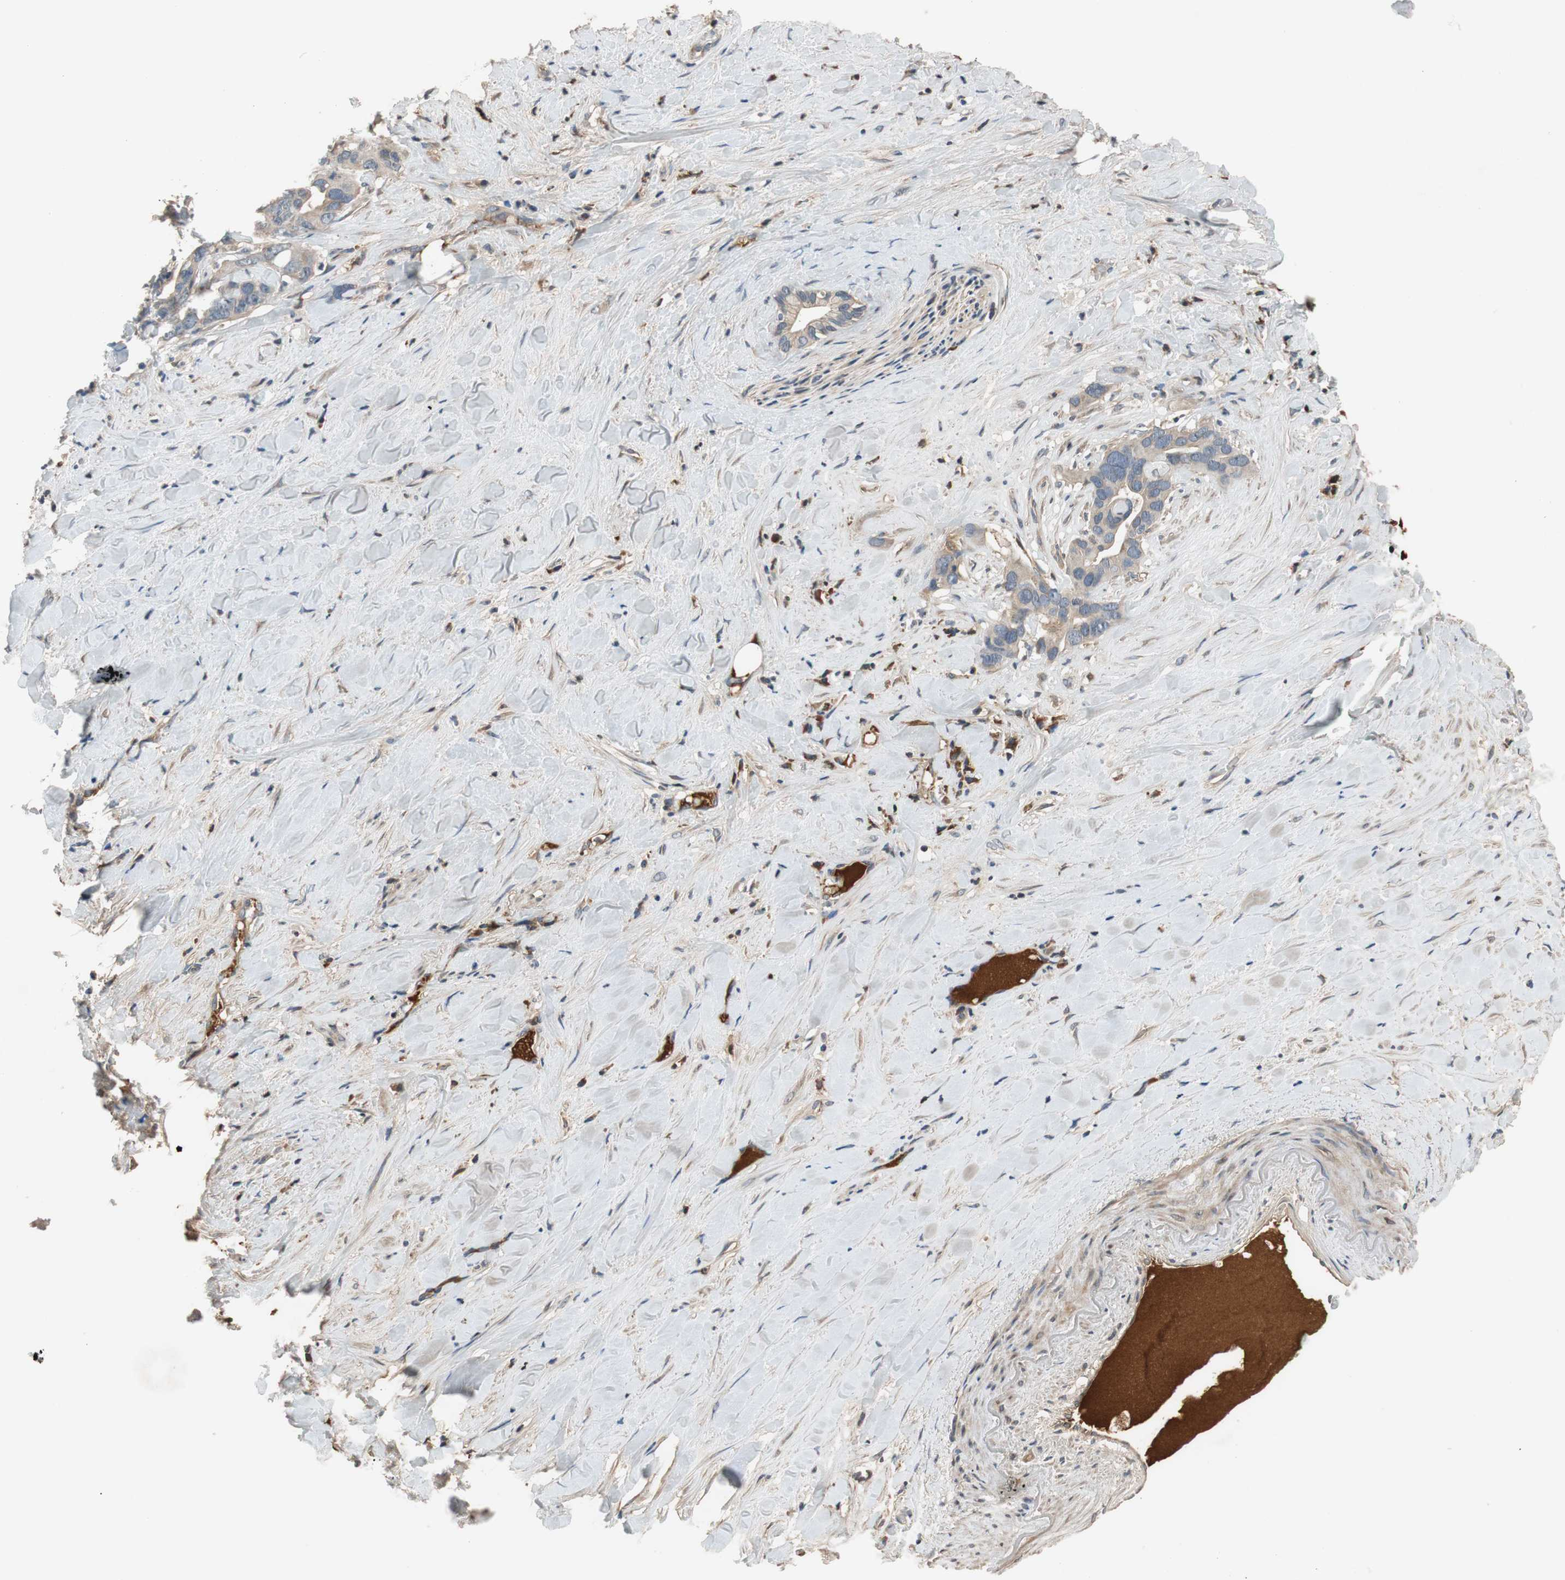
{"staining": {"intensity": "weak", "quantity": ">75%", "location": "cytoplasmic/membranous"}, "tissue": "liver cancer", "cell_type": "Tumor cells", "image_type": "cancer", "snomed": [{"axis": "morphology", "description": "Cholangiocarcinoma"}, {"axis": "topography", "description": "Liver"}], "caption": "A high-resolution histopathology image shows immunohistochemistry (IHC) staining of liver cancer (cholangiocarcinoma), which demonstrates weak cytoplasmic/membranous expression in about >75% of tumor cells.", "gene": "C4A", "patient": {"sex": "female", "age": 65}}